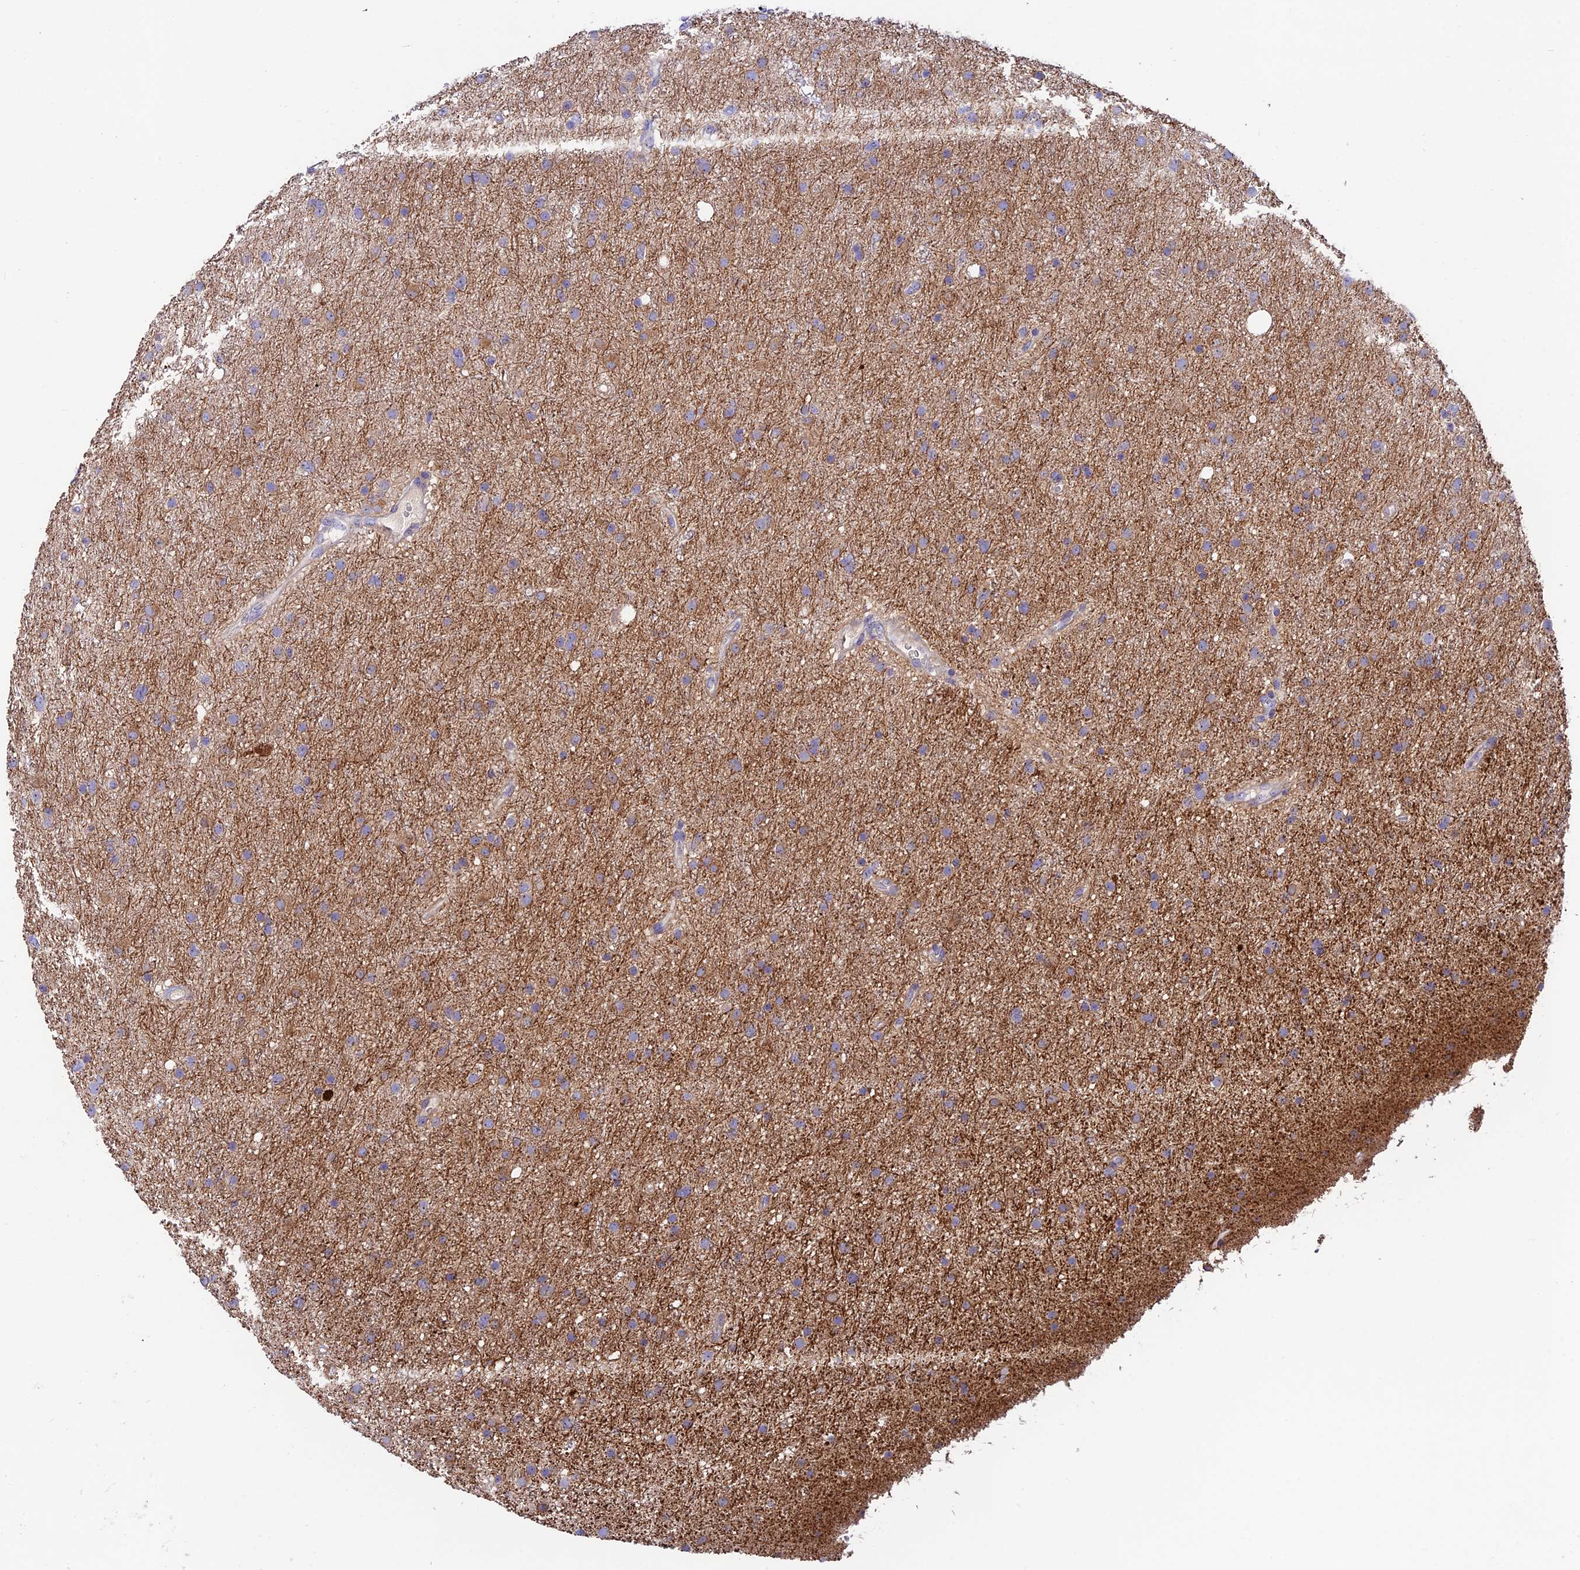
{"staining": {"intensity": "weak", "quantity": "<25%", "location": "cytoplasmic/membranous"}, "tissue": "glioma", "cell_type": "Tumor cells", "image_type": "cancer", "snomed": [{"axis": "morphology", "description": "Glioma, malignant, Low grade"}, {"axis": "topography", "description": "Cerebral cortex"}], "caption": "Tumor cells show no significant staining in malignant low-grade glioma. The staining is performed using DAB (3,3'-diaminobenzidine) brown chromogen with nuclei counter-stained in using hematoxylin.", "gene": "DUSP29", "patient": {"sex": "female", "age": 39}}